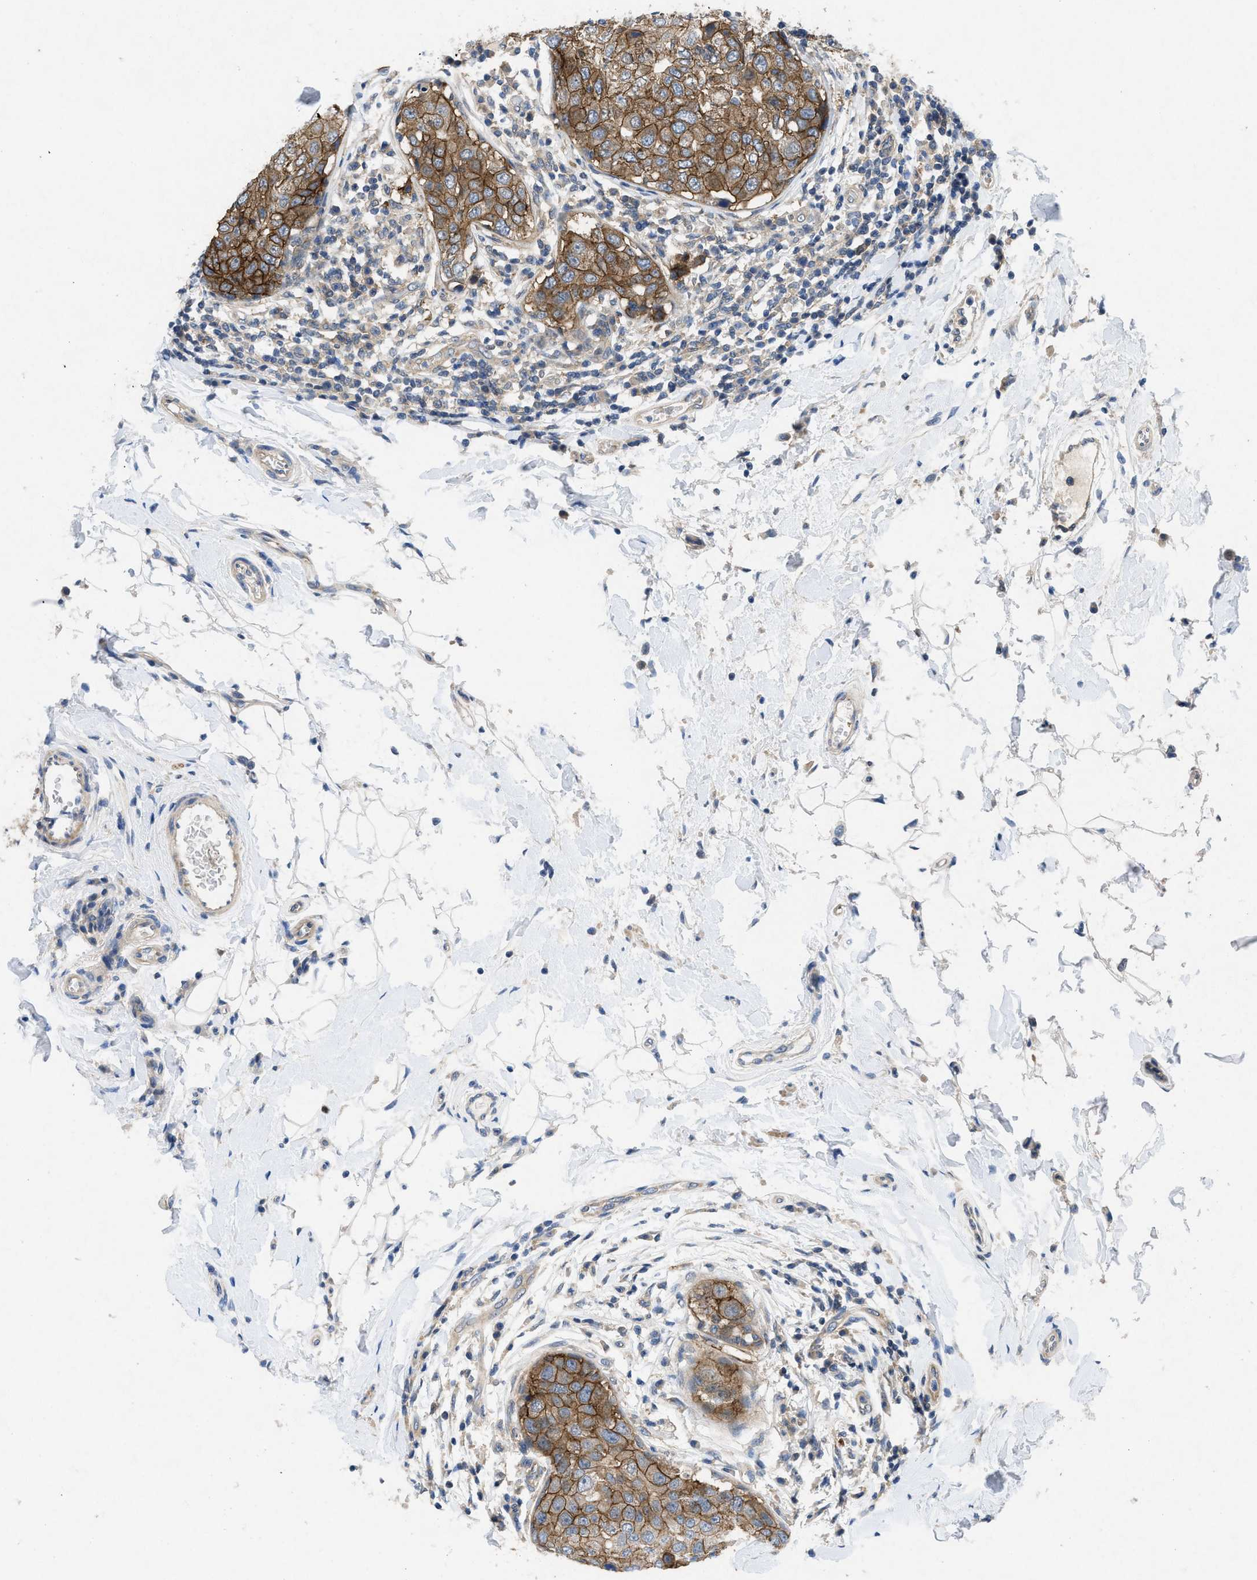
{"staining": {"intensity": "moderate", "quantity": ">75%", "location": "cytoplasmic/membranous"}, "tissue": "breast cancer", "cell_type": "Tumor cells", "image_type": "cancer", "snomed": [{"axis": "morphology", "description": "Duct carcinoma"}, {"axis": "topography", "description": "Breast"}], "caption": "Breast cancer (invasive ductal carcinoma) stained with DAB (3,3'-diaminobenzidine) IHC displays medium levels of moderate cytoplasmic/membranous positivity in approximately >75% of tumor cells.", "gene": "PANX1", "patient": {"sex": "female", "age": 27}}